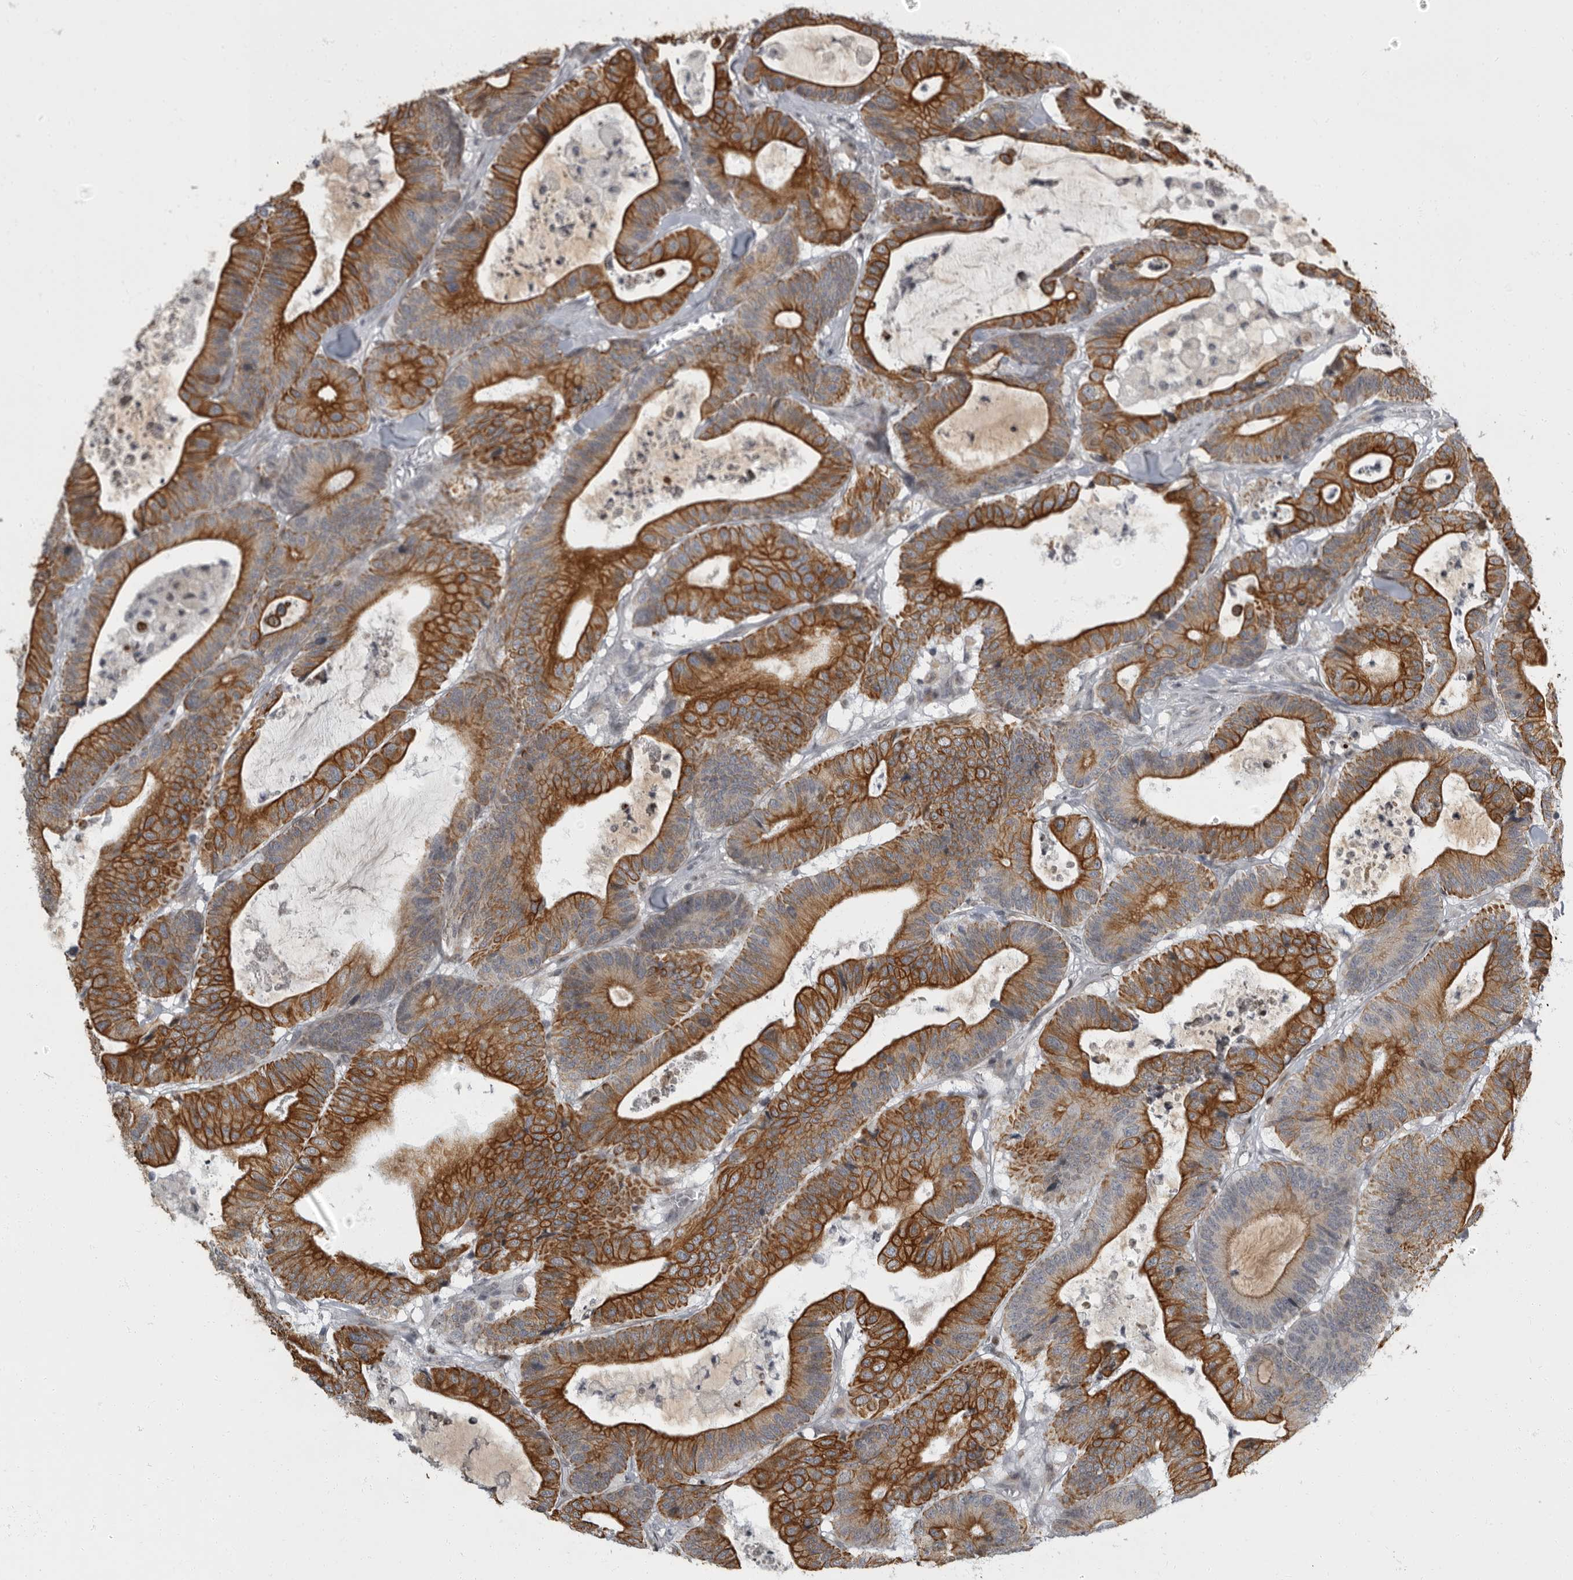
{"staining": {"intensity": "strong", "quantity": ">75%", "location": "cytoplasmic/membranous"}, "tissue": "colorectal cancer", "cell_type": "Tumor cells", "image_type": "cancer", "snomed": [{"axis": "morphology", "description": "Adenocarcinoma, NOS"}, {"axis": "topography", "description": "Colon"}], "caption": "Immunohistochemistry (IHC) staining of colorectal cancer, which shows high levels of strong cytoplasmic/membranous expression in about >75% of tumor cells indicating strong cytoplasmic/membranous protein expression. The staining was performed using DAB (brown) for protein detection and nuclei were counterstained in hematoxylin (blue).", "gene": "EVI5", "patient": {"sex": "female", "age": 84}}